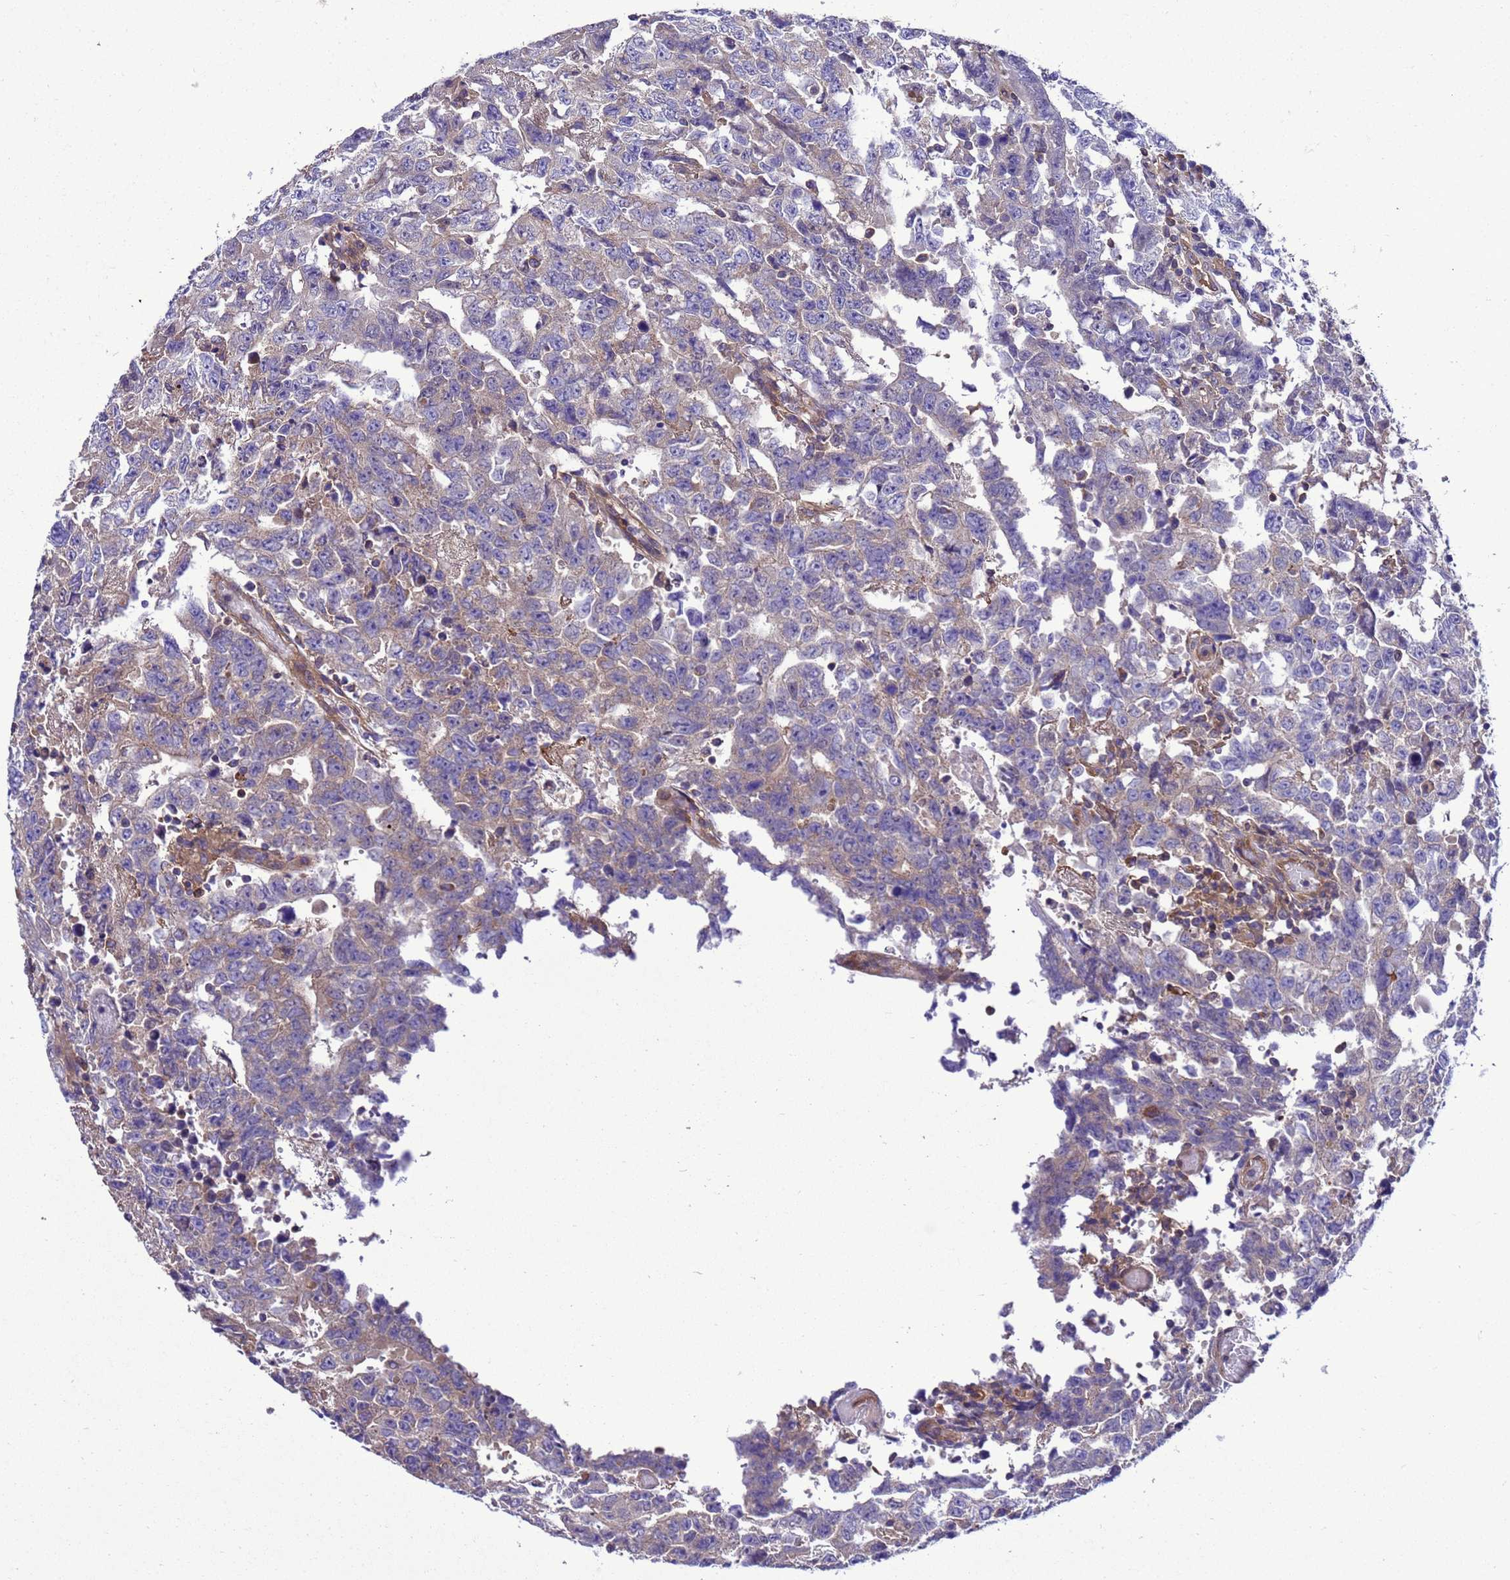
{"staining": {"intensity": "weak", "quantity": "<25%", "location": "cytoplasmic/membranous"}, "tissue": "testis cancer", "cell_type": "Tumor cells", "image_type": "cancer", "snomed": [{"axis": "morphology", "description": "Carcinoma, Embryonal, NOS"}, {"axis": "topography", "description": "Testis"}], "caption": "Tumor cells show no significant positivity in testis embryonal carcinoma.", "gene": "RABEP2", "patient": {"sex": "male", "age": 26}}